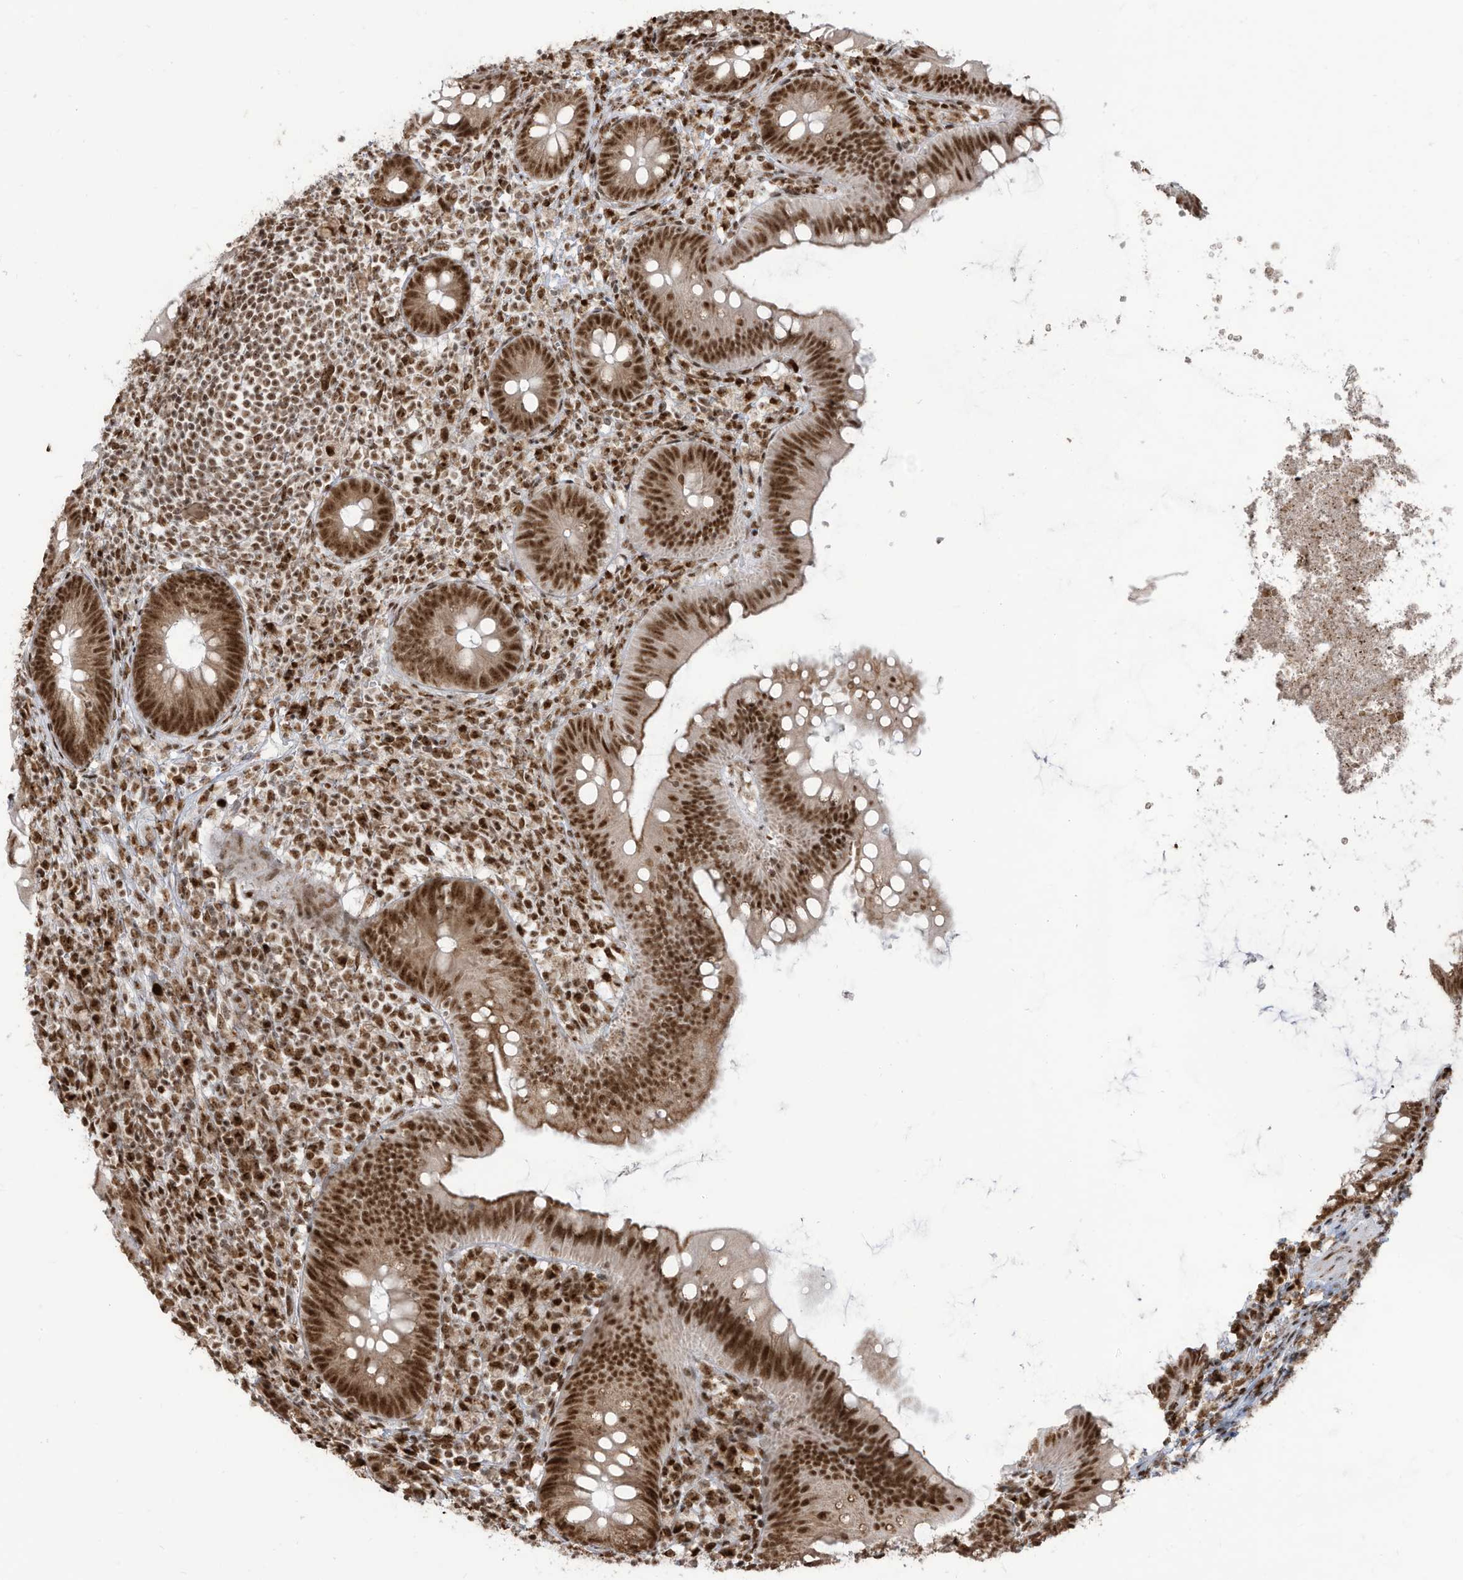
{"staining": {"intensity": "strong", "quantity": ">75%", "location": "cytoplasmic/membranous,nuclear"}, "tissue": "appendix", "cell_type": "Glandular cells", "image_type": "normal", "snomed": [{"axis": "morphology", "description": "Normal tissue, NOS"}, {"axis": "topography", "description": "Appendix"}], "caption": "Immunohistochemistry photomicrograph of benign appendix: human appendix stained using immunohistochemistry (IHC) reveals high levels of strong protein expression localized specifically in the cytoplasmic/membranous,nuclear of glandular cells, appearing as a cytoplasmic/membranous,nuclear brown color.", "gene": "LBH", "patient": {"sex": "female", "age": 62}}